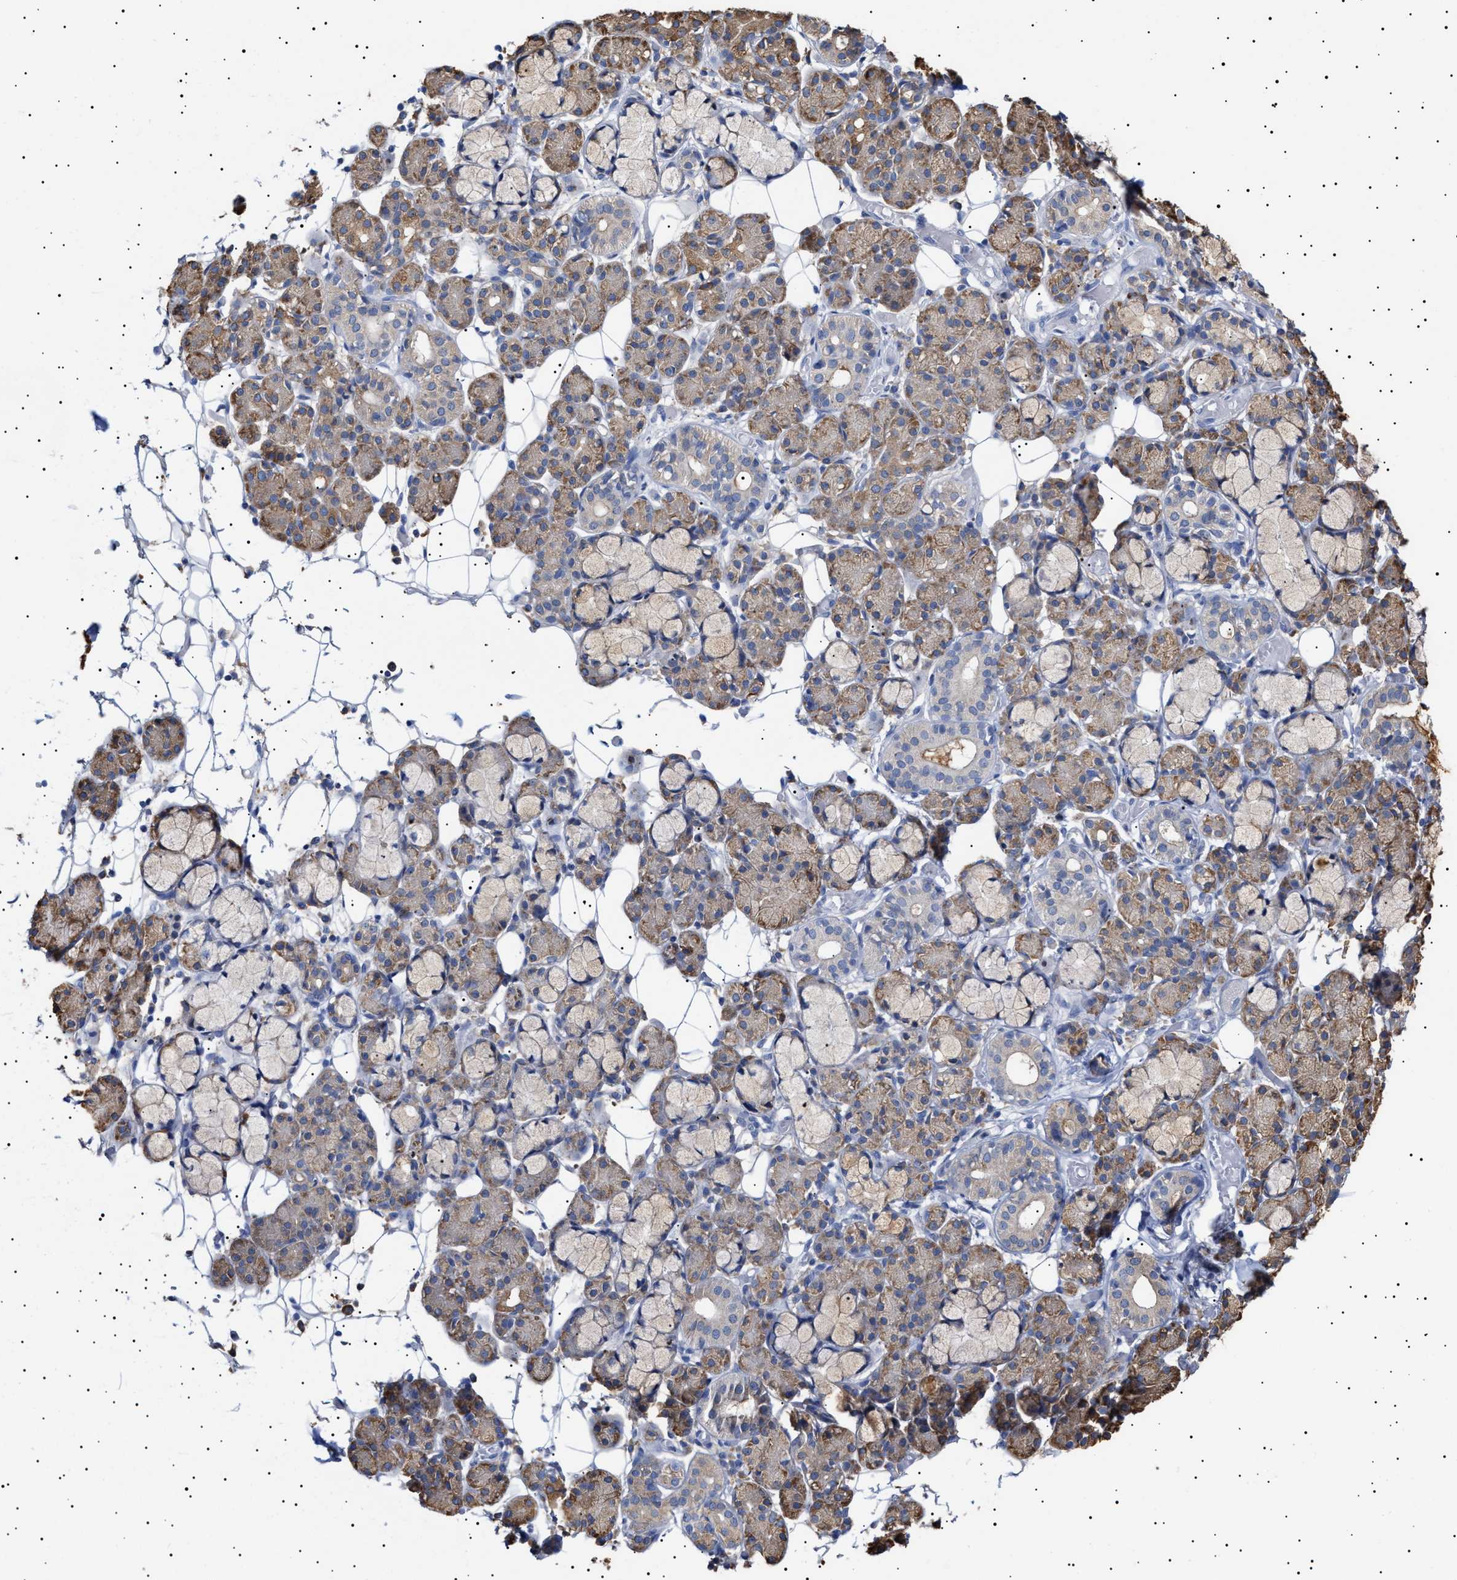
{"staining": {"intensity": "moderate", "quantity": ">75%", "location": "cytoplasmic/membranous"}, "tissue": "salivary gland", "cell_type": "Glandular cells", "image_type": "normal", "snomed": [{"axis": "morphology", "description": "Normal tissue, NOS"}, {"axis": "topography", "description": "Salivary gland"}], "caption": "Salivary gland was stained to show a protein in brown. There is medium levels of moderate cytoplasmic/membranous staining in approximately >75% of glandular cells. The protein of interest is shown in brown color, while the nuclei are stained blue.", "gene": "ERCC6L2", "patient": {"sex": "male", "age": 63}}